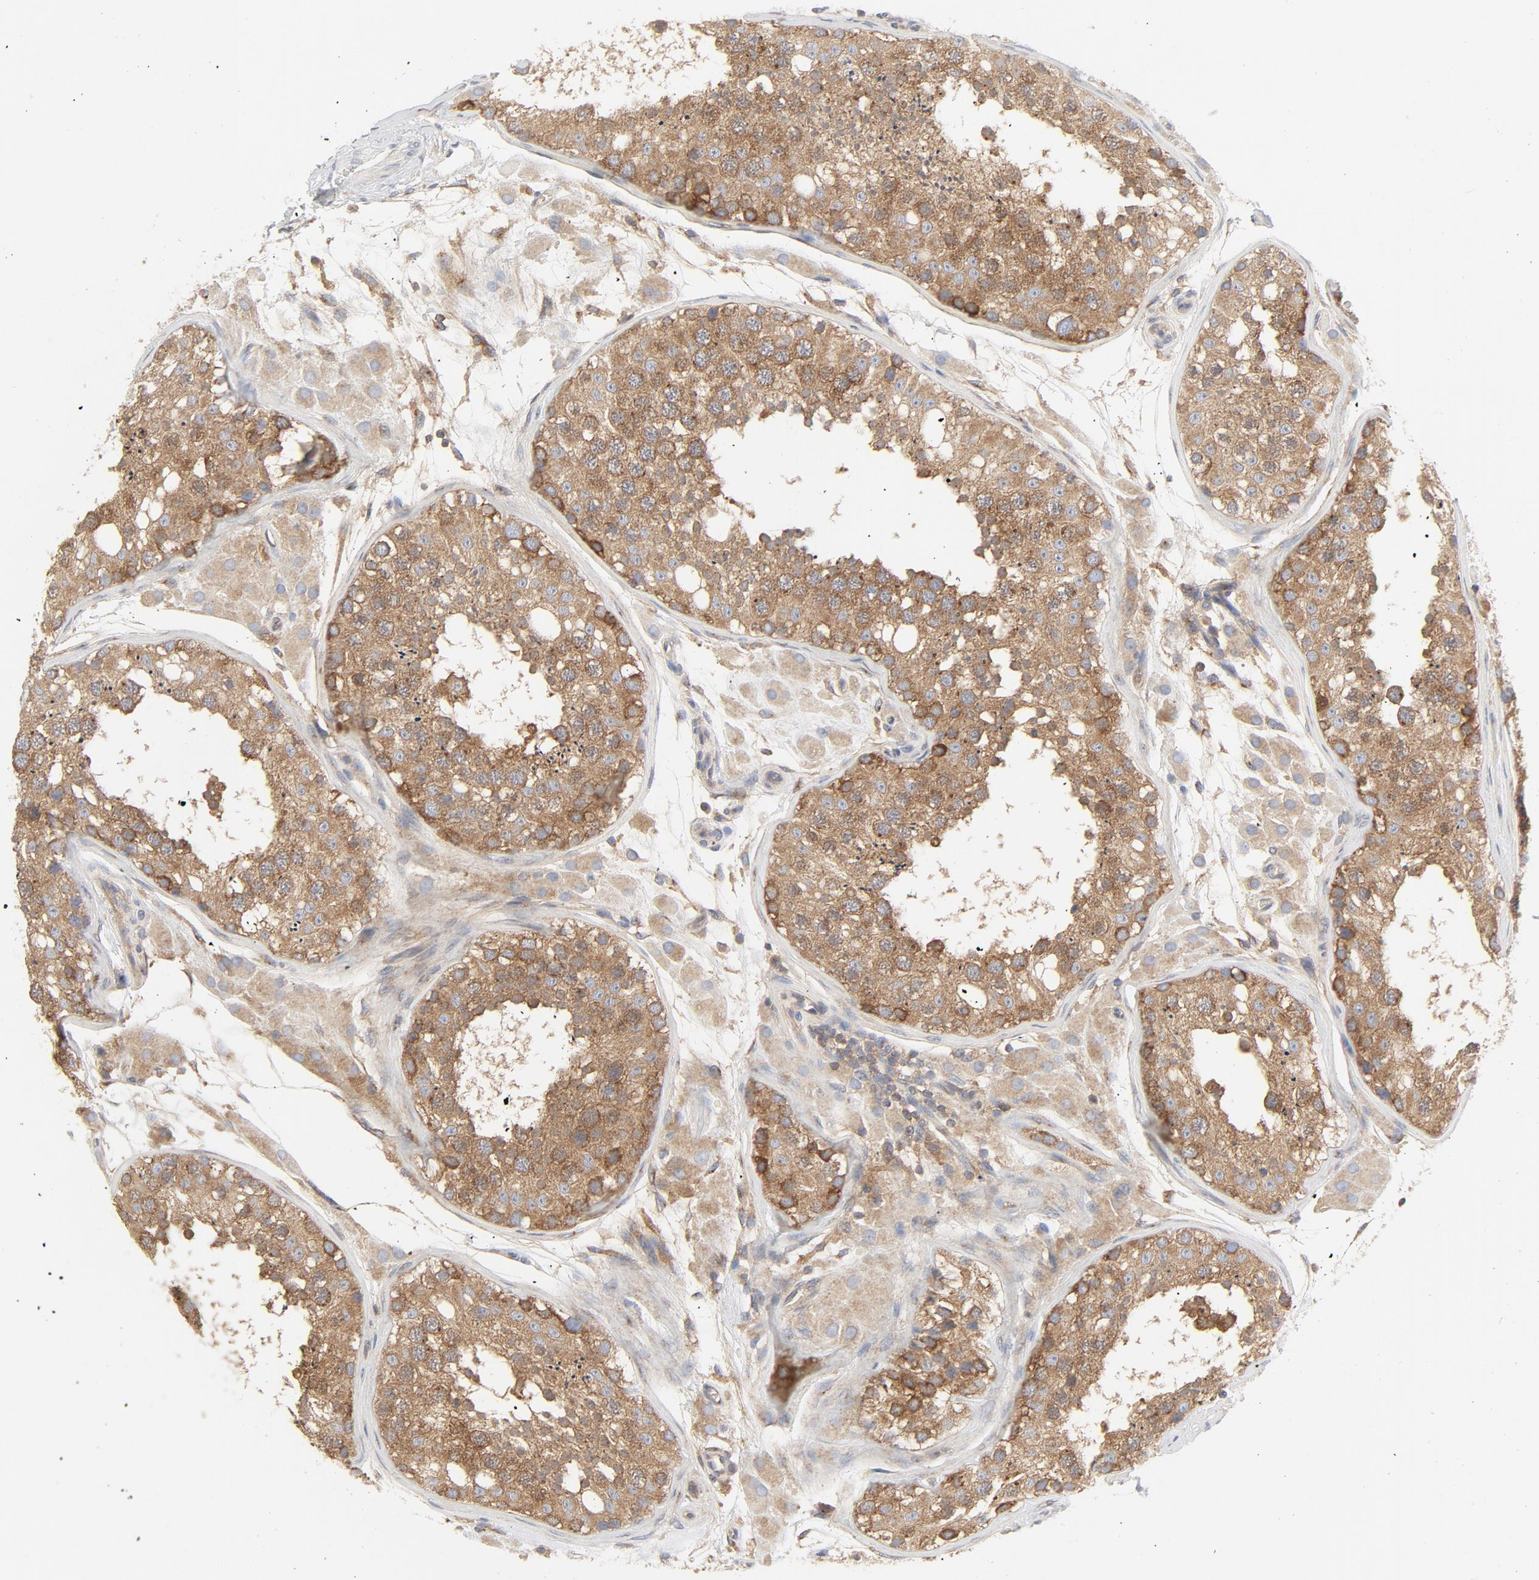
{"staining": {"intensity": "moderate", "quantity": ">75%", "location": "cytoplasmic/membranous"}, "tissue": "testis", "cell_type": "Cells in seminiferous ducts", "image_type": "normal", "snomed": [{"axis": "morphology", "description": "Normal tissue, NOS"}, {"axis": "topography", "description": "Testis"}], "caption": "Protein staining of unremarkable testis displays moderate cytoplasmic/membranous expression in approximately >75% of cells in seminiferous ducts.", "gene": "RABEP1", "patient": {"sex": "male", "age": 26}}